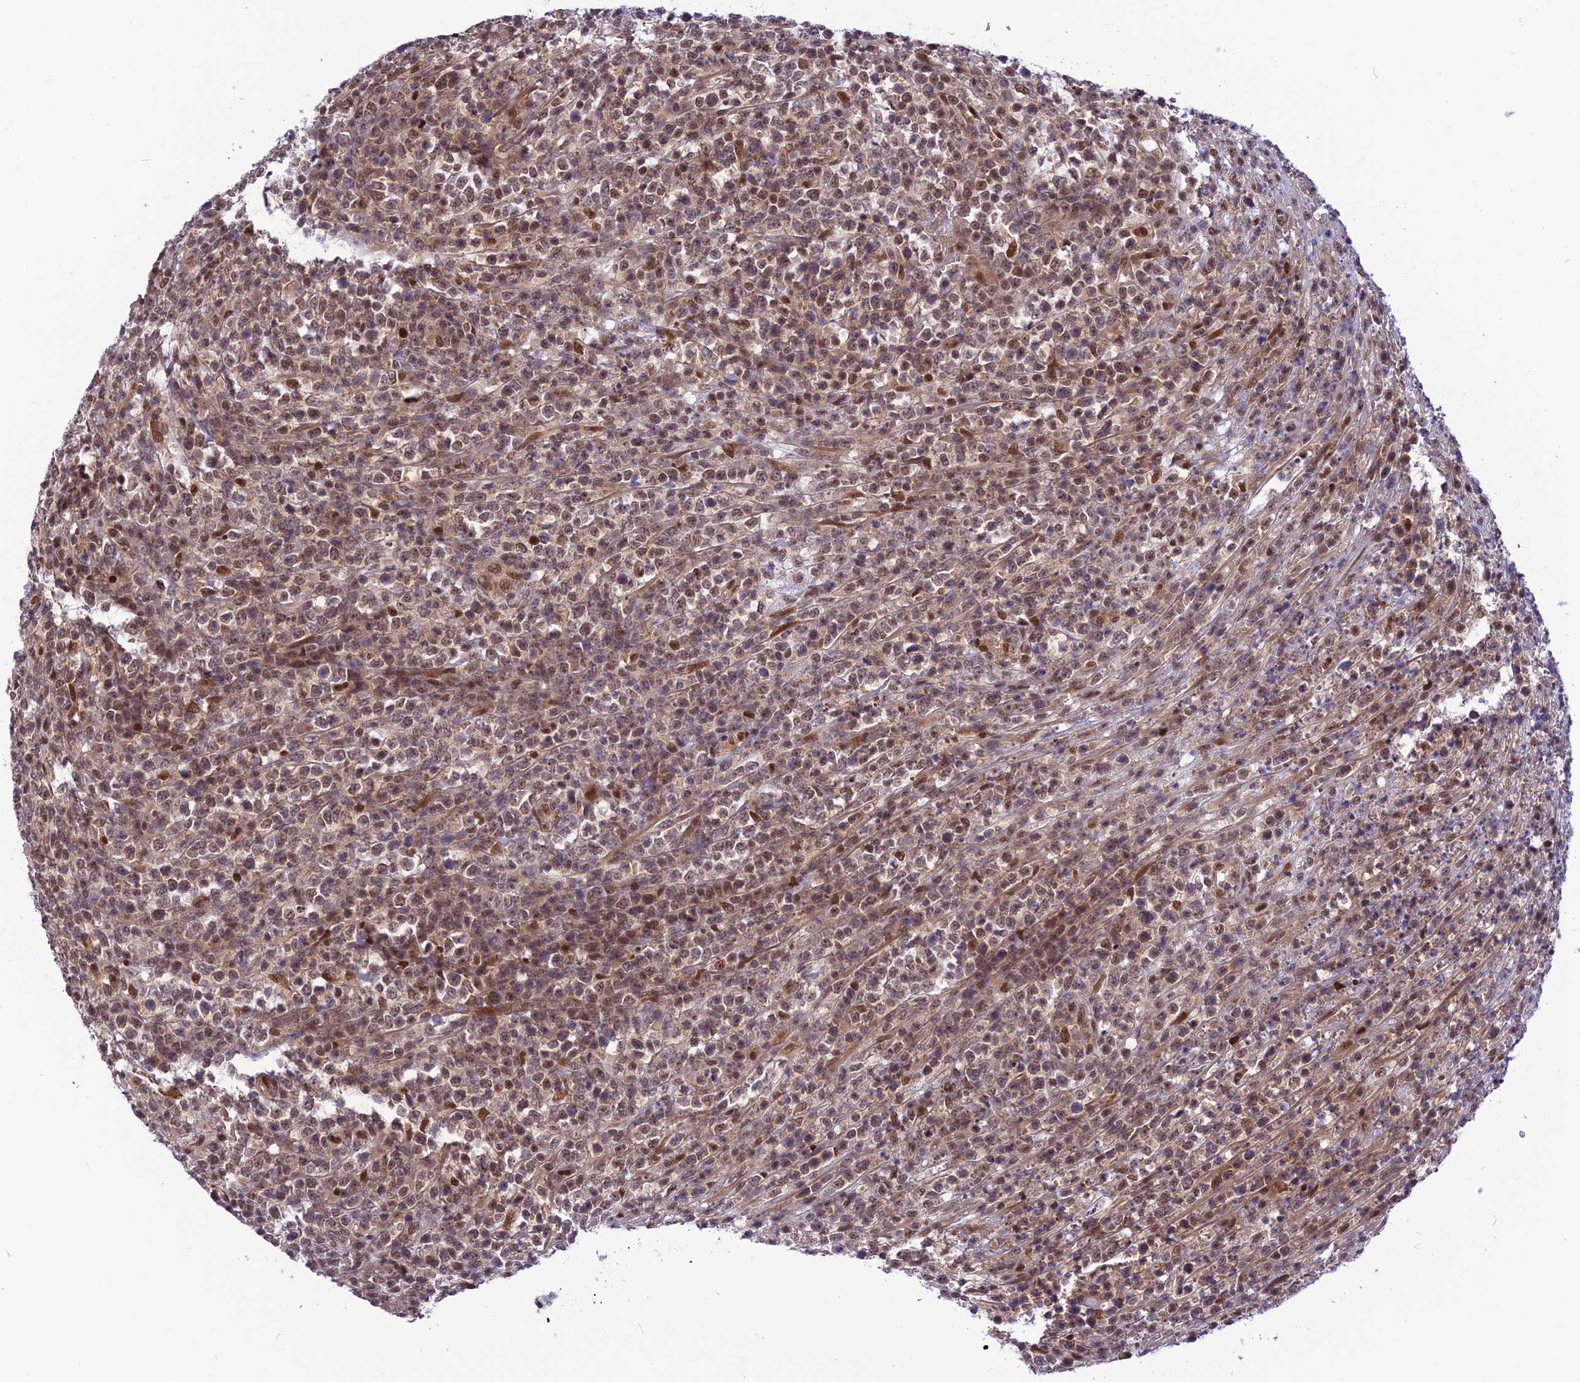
{"staining": {"intensity": "moderate", "quantity": "25%-75%", "location": "nuclear"}, "tissue": "lymphoma", "cell_type": "Tumor cells", "image_type": "cancer", "snomed": [{"axis": "morphology", "description": "Malignant lymphoma, non-Hodgkin's type, High grade"}, {"axis": "topography", "description": "Colon"}], "caption": "Brown immunohistochemical staining in malignant lymphoma, non-Hodgkin's type (high-grade) demonstrates moderate nuclear expression in approximately 25%-75% of tumor cells.", "gene": "RTRAF", "patient": {"sex": "female", "age": 53}}